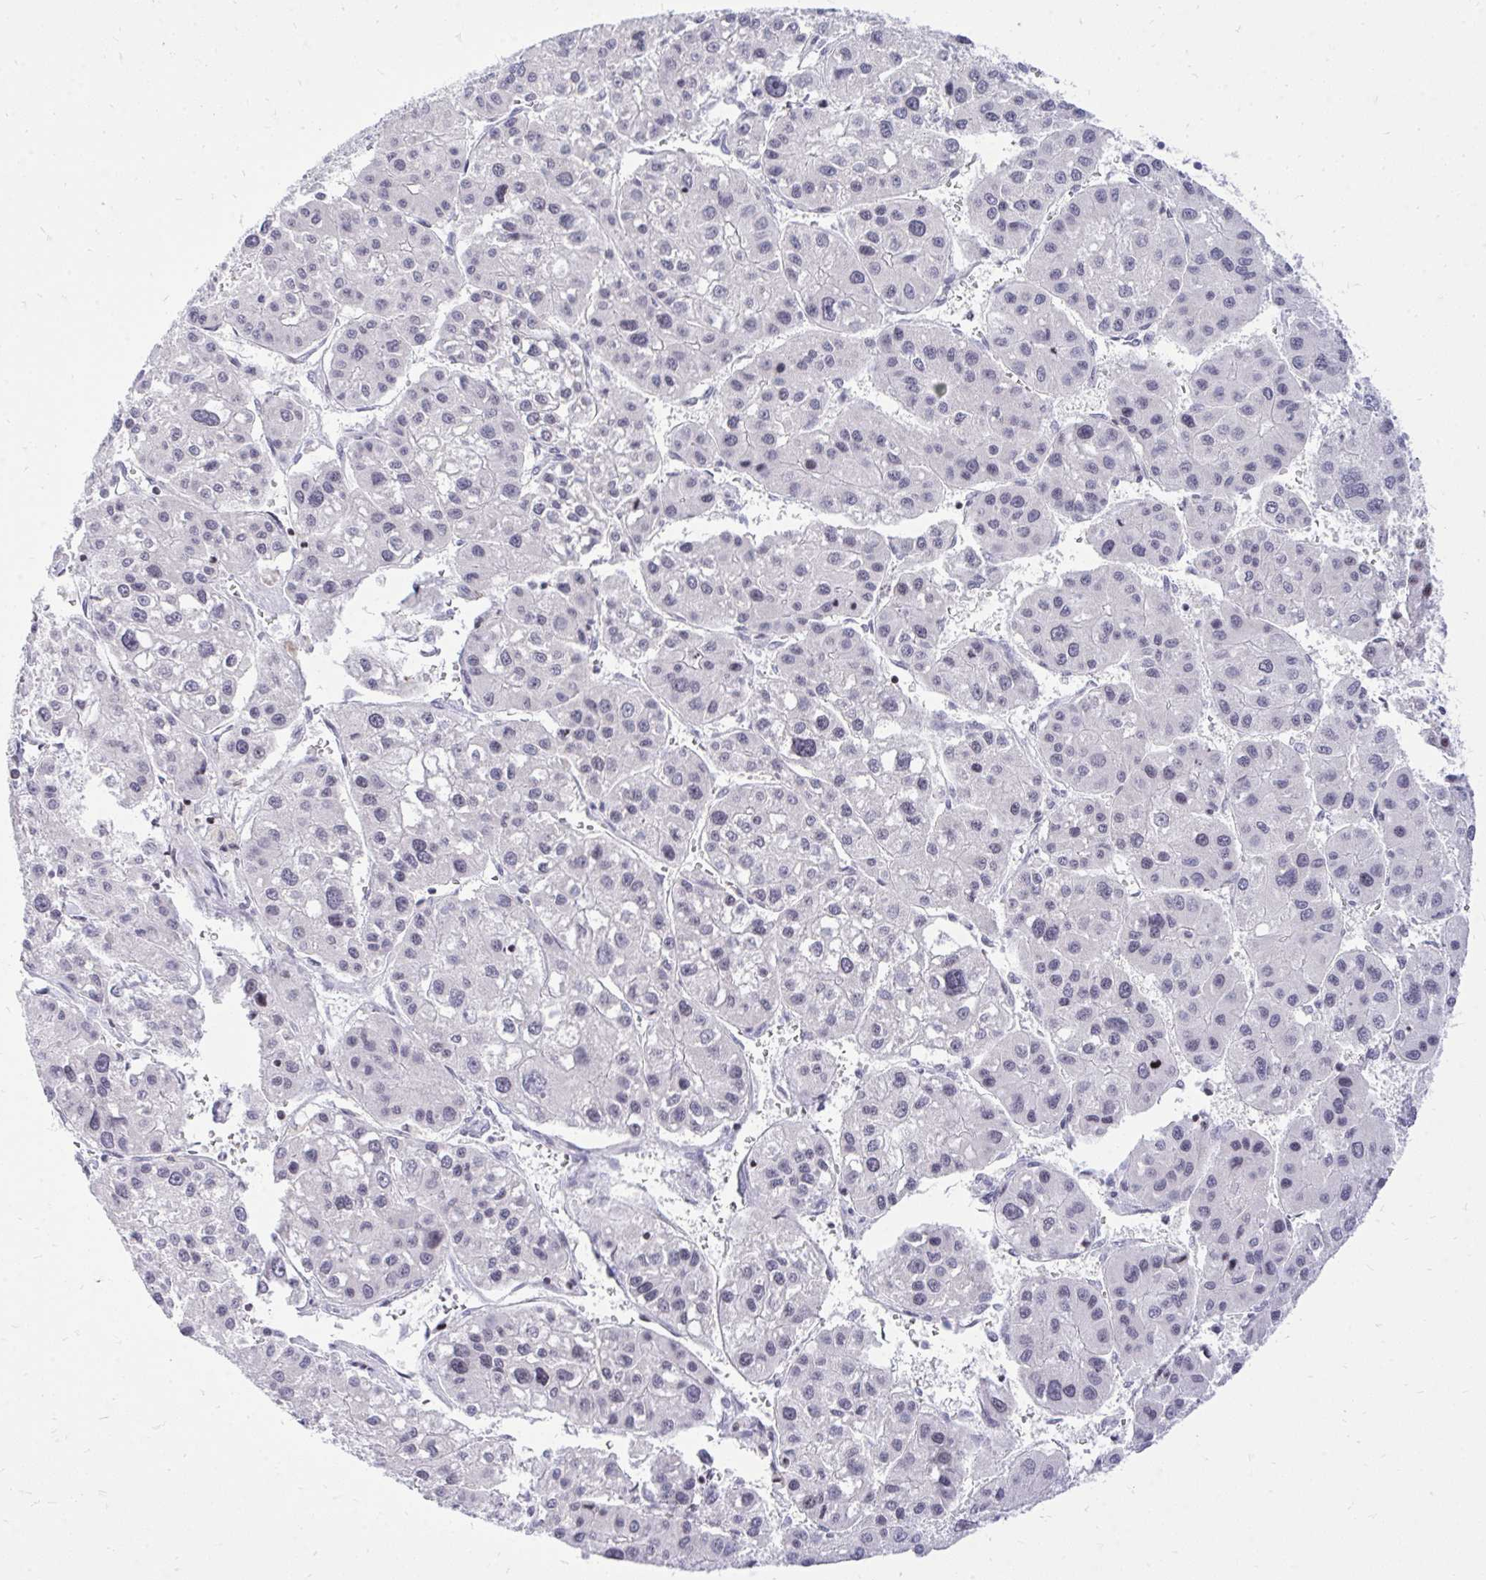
{"staining": {"intensity": "negative", "quantity": "none", "location": "none"}, "tissue": "liver cancer", "cell_type": "Tumor cells", "image_type": "cancer", "snomed": [{"axis": "morphology", "description": "Carcinoma, Hepatocellular, NOS"}, {"axis": "topography", "description": "Liver"}], "caption": "Immunohistochemical staining of liver hepatocellular carcinoma displays no significant staining in tumor cells.", "gene": "GABRA1", "patient": {"sex": "male", "age": 73}}